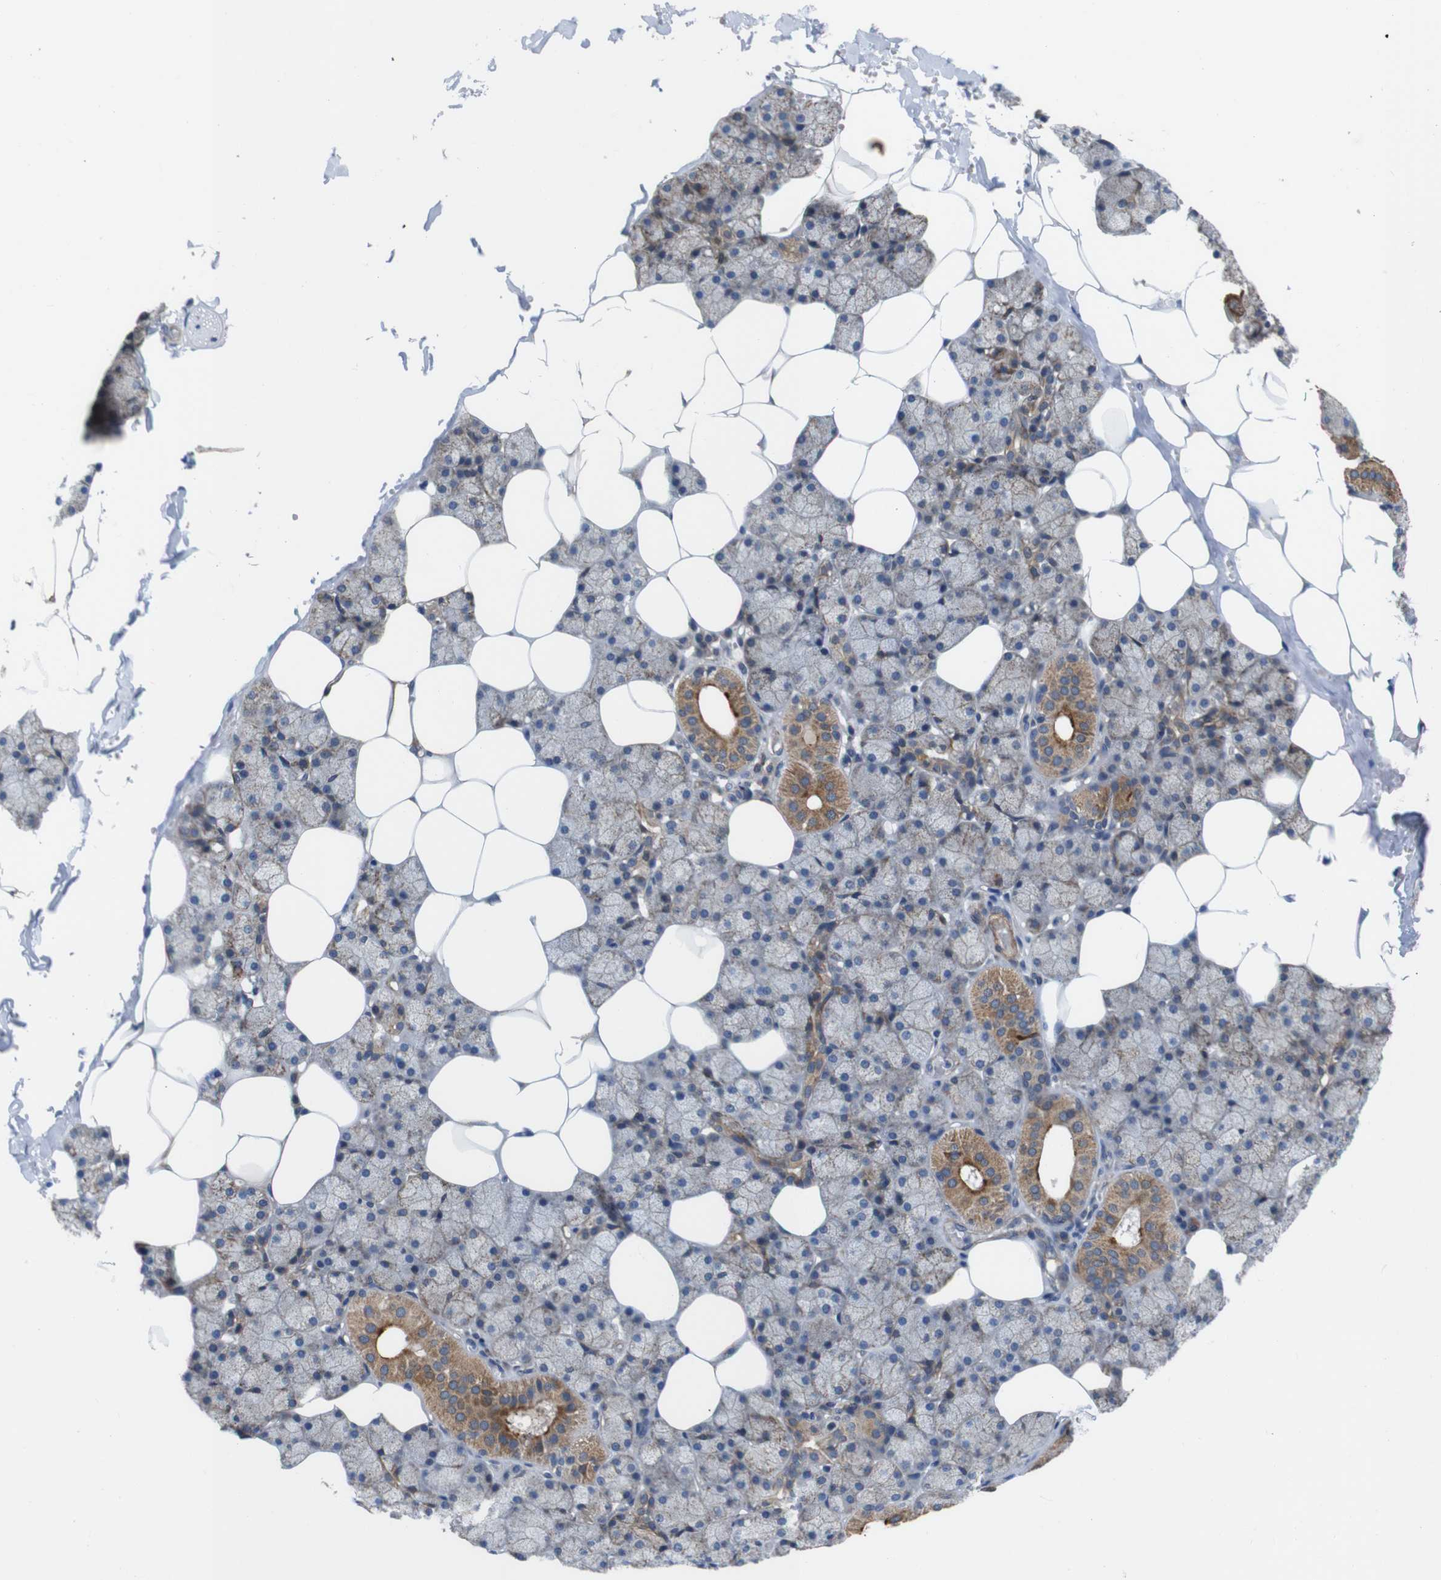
{"staining": {"intensity": "moderate", "quantity": "25%-75%", "location": "cytoplasmic/membranous"}, "tissue": "salivary gland", "cell_type": "Glandular cells", "image_type": "normal", "snomed": [{"axis": "morphology", "description": "Normal tissue, NOS"}, {"axis": "topography", "description": "Salivary gland"}], "caption": "Immunohistochemistry (IHC) of unremarkable salivary gland displays medium levels of moderate cytoplasmic/membranous expression in approximately 25%-75% of glandular cells. (Brightfield microscopy of DAB IHC at high magnification).", "gene": "GGT7", "patient": {"sex": "male", "age": 62}}